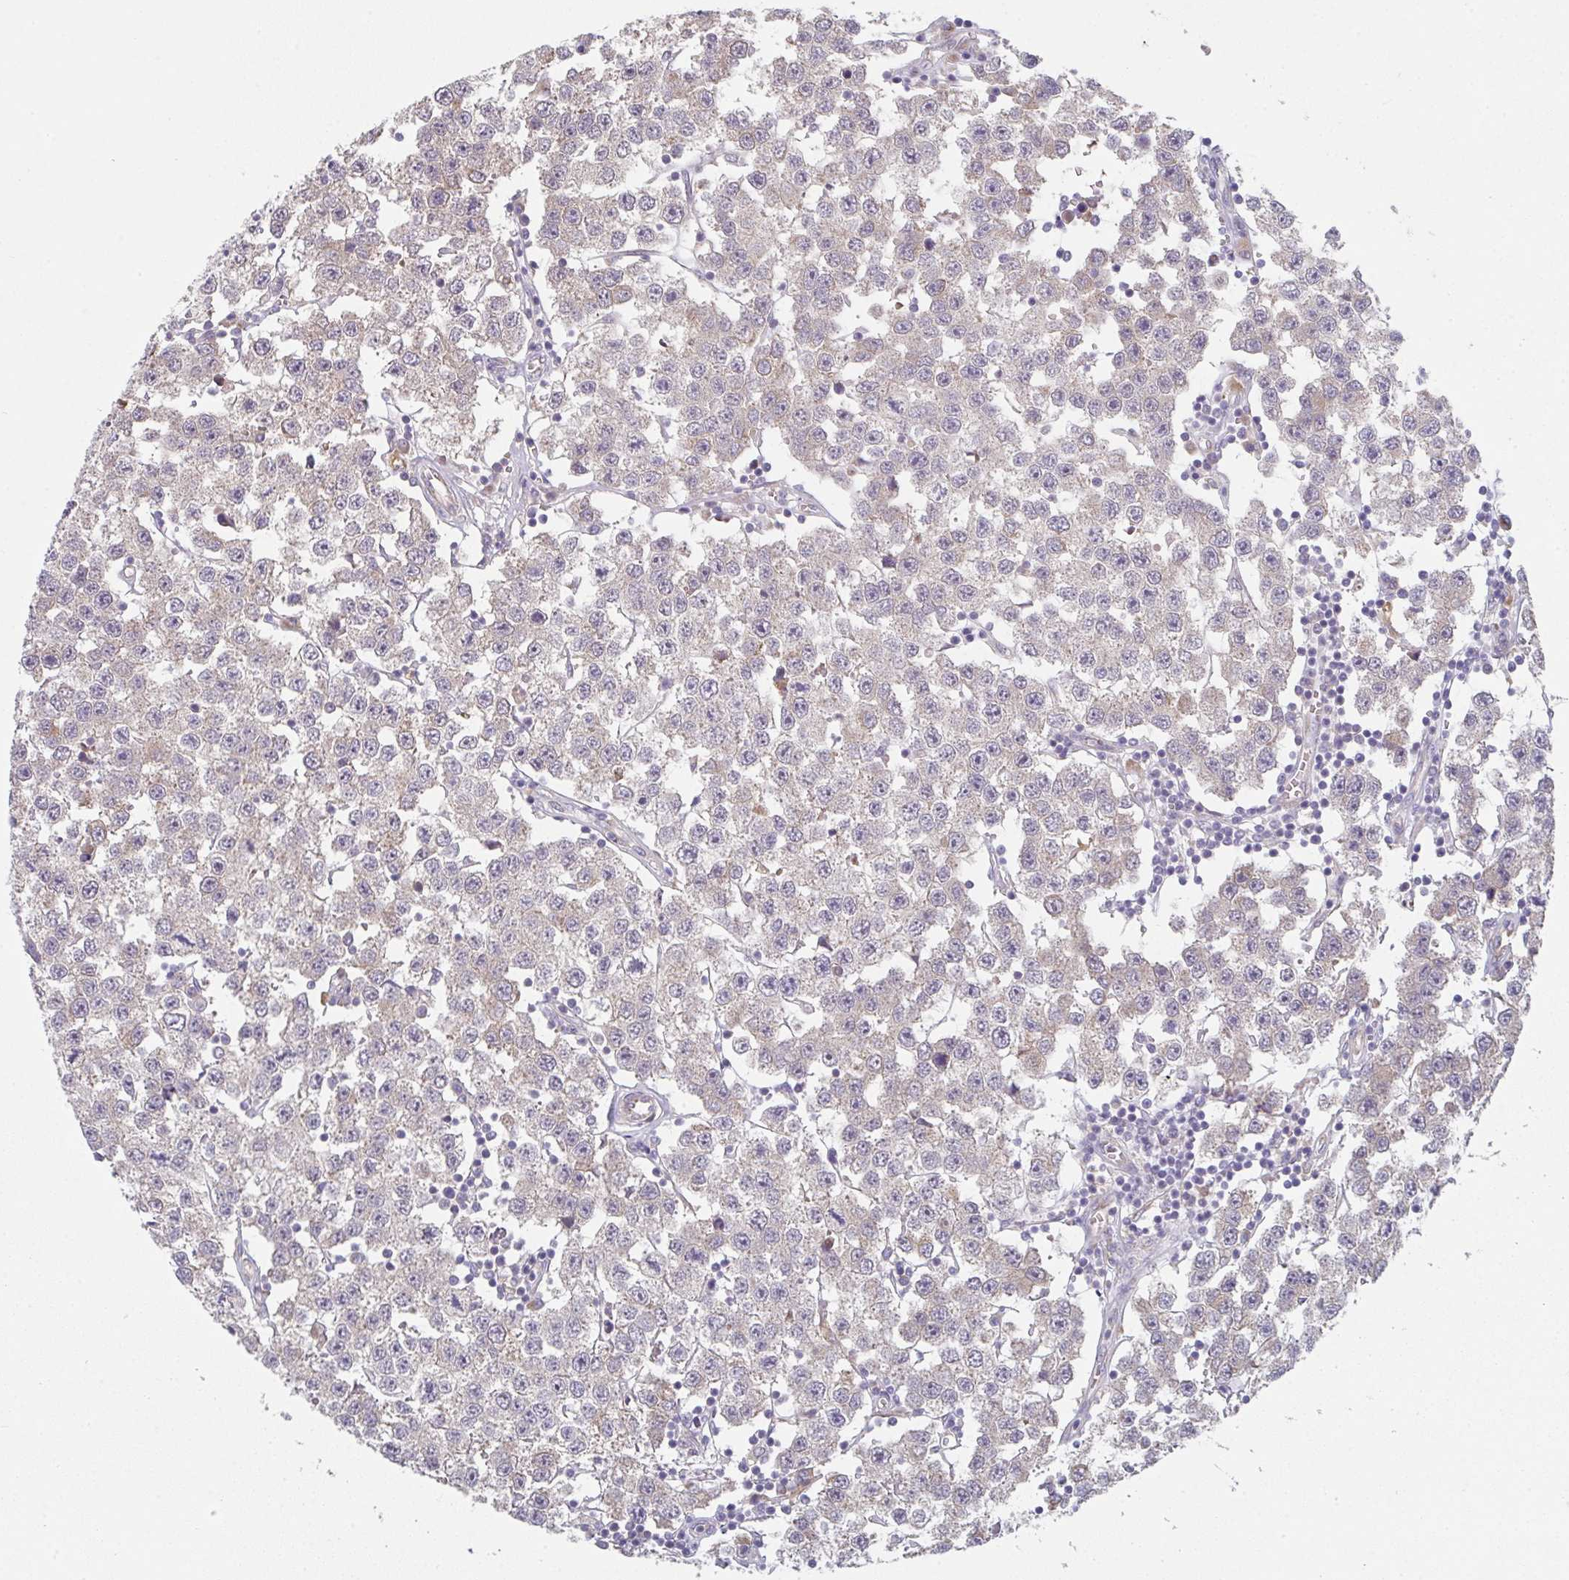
{"staining": {"intensity": "weak", "quantity": "<25%", "location": "cytoplasmic/membranous"}, "tissue": "testis cancer", "cell_type": "Tumor cells", "image_type": "cancer", "snomed": [{"axis": "morphology", "description": "Seminoma, NOS"}, {"axis": "topography", "description": "Testis"}], "caption": "Seminoma (testis) stained for a protein using immunohistochemistry (IHC) exhibits no staining tumor cells.", "gene": "TSPAN31", "patient": {"sex": "male", "age": 34}}